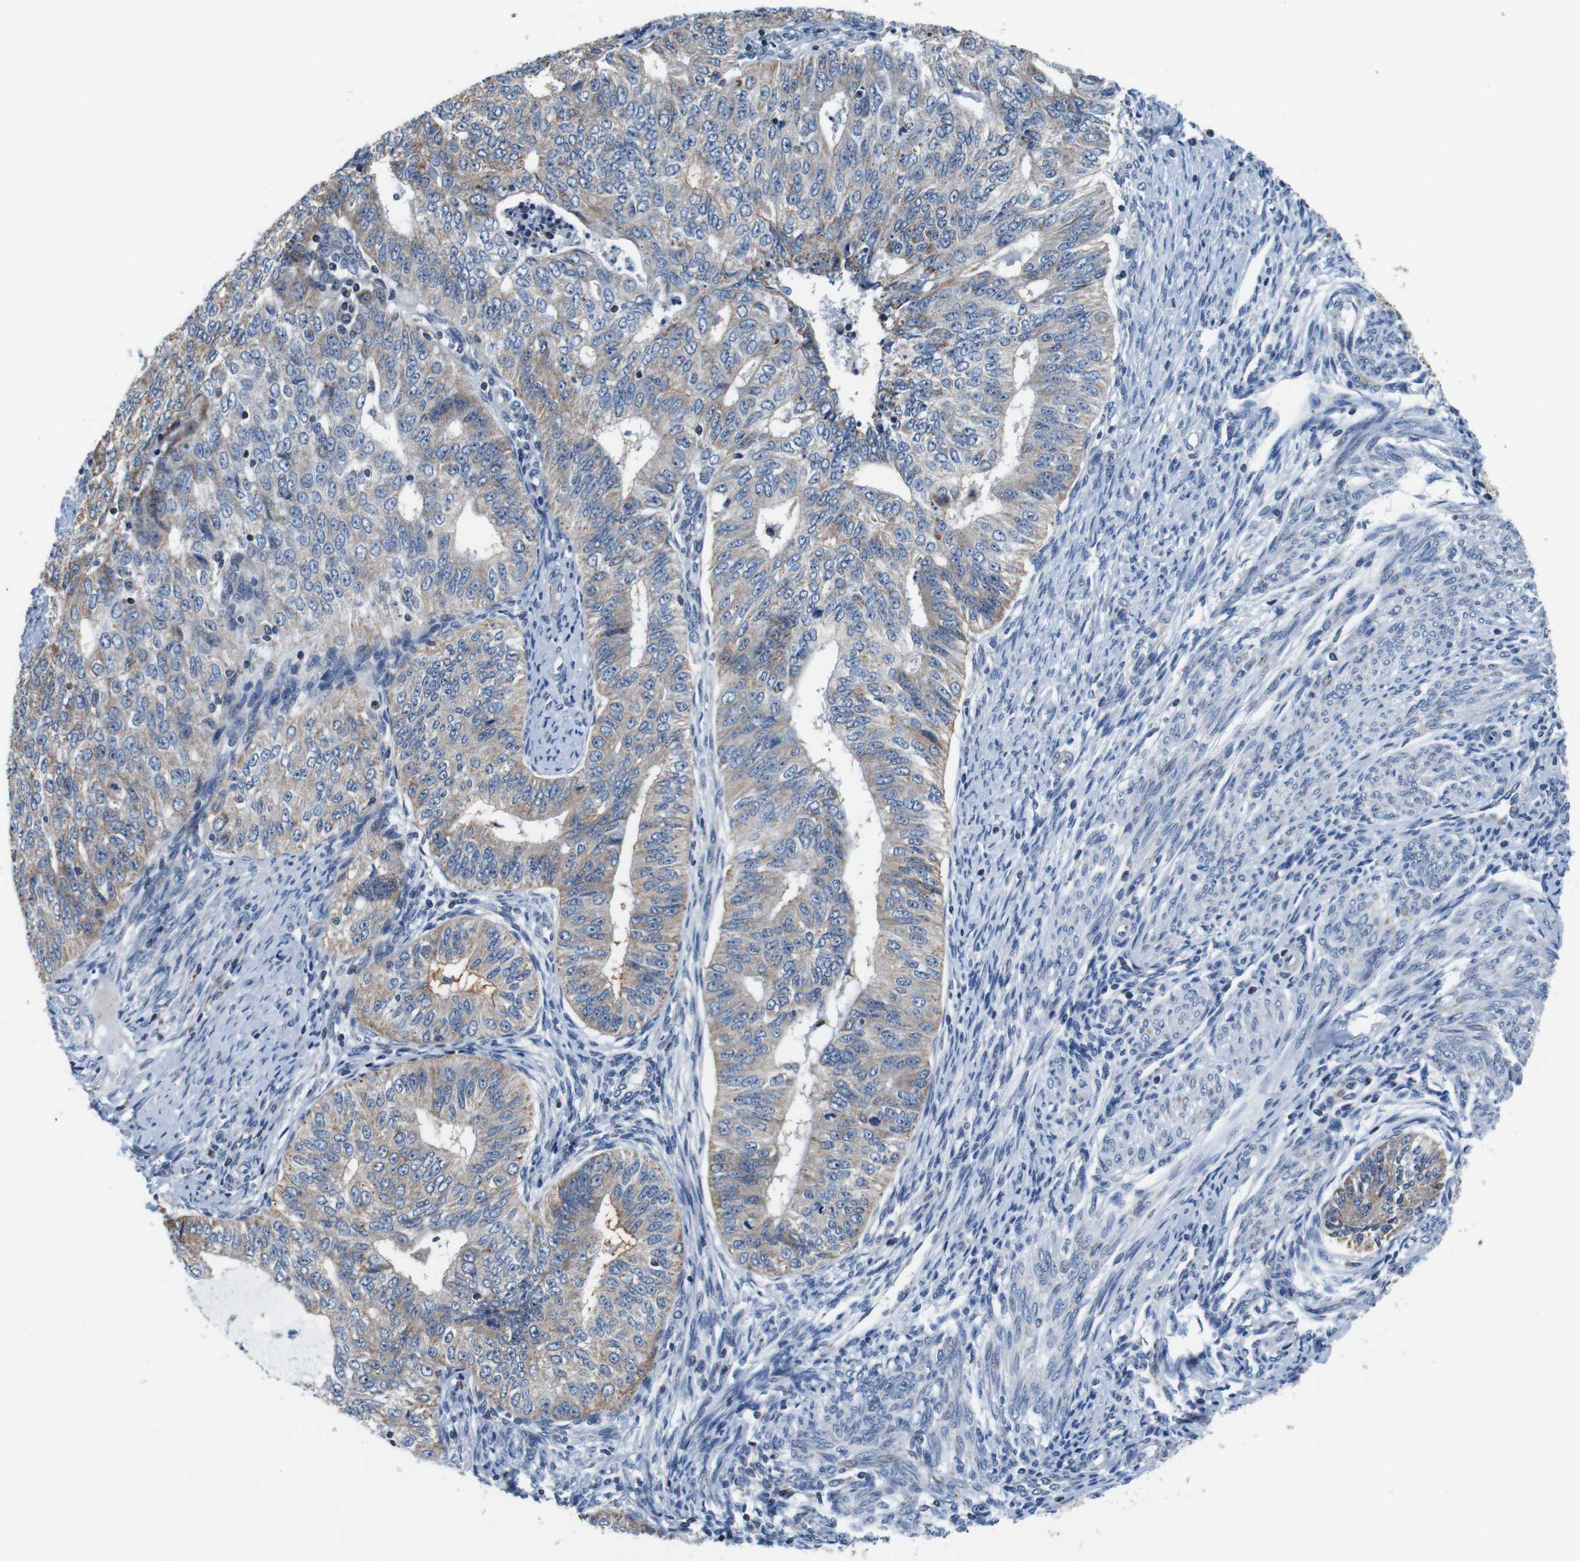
{"staining": {"intensity": "moderate", "quantity": ">75%", "location": "cytoplasmic/membranous"}, "tissue": "endometrial cancer", "cell_type": "Tumor cells", "image_type": "cancer", "snomed": [{"axis": "morphology", "description": "Adenocarcinoma, NOS"}, {"axis": "topography", "description": "Endometrium"}], "caption": "Tumor cells demonstrate medium levels of moderate cytoplasmic/membranous staining in approximately >75% of cells in human adenocarcinoma (endometrial). The staining was performed using DAB to visualize the protein expression in brown, while the nuclei were stained in blue with hematoxylin (Magnification: 20x).", "gene": "LRP4", "patient": {"sex": "female", "age": 32}}